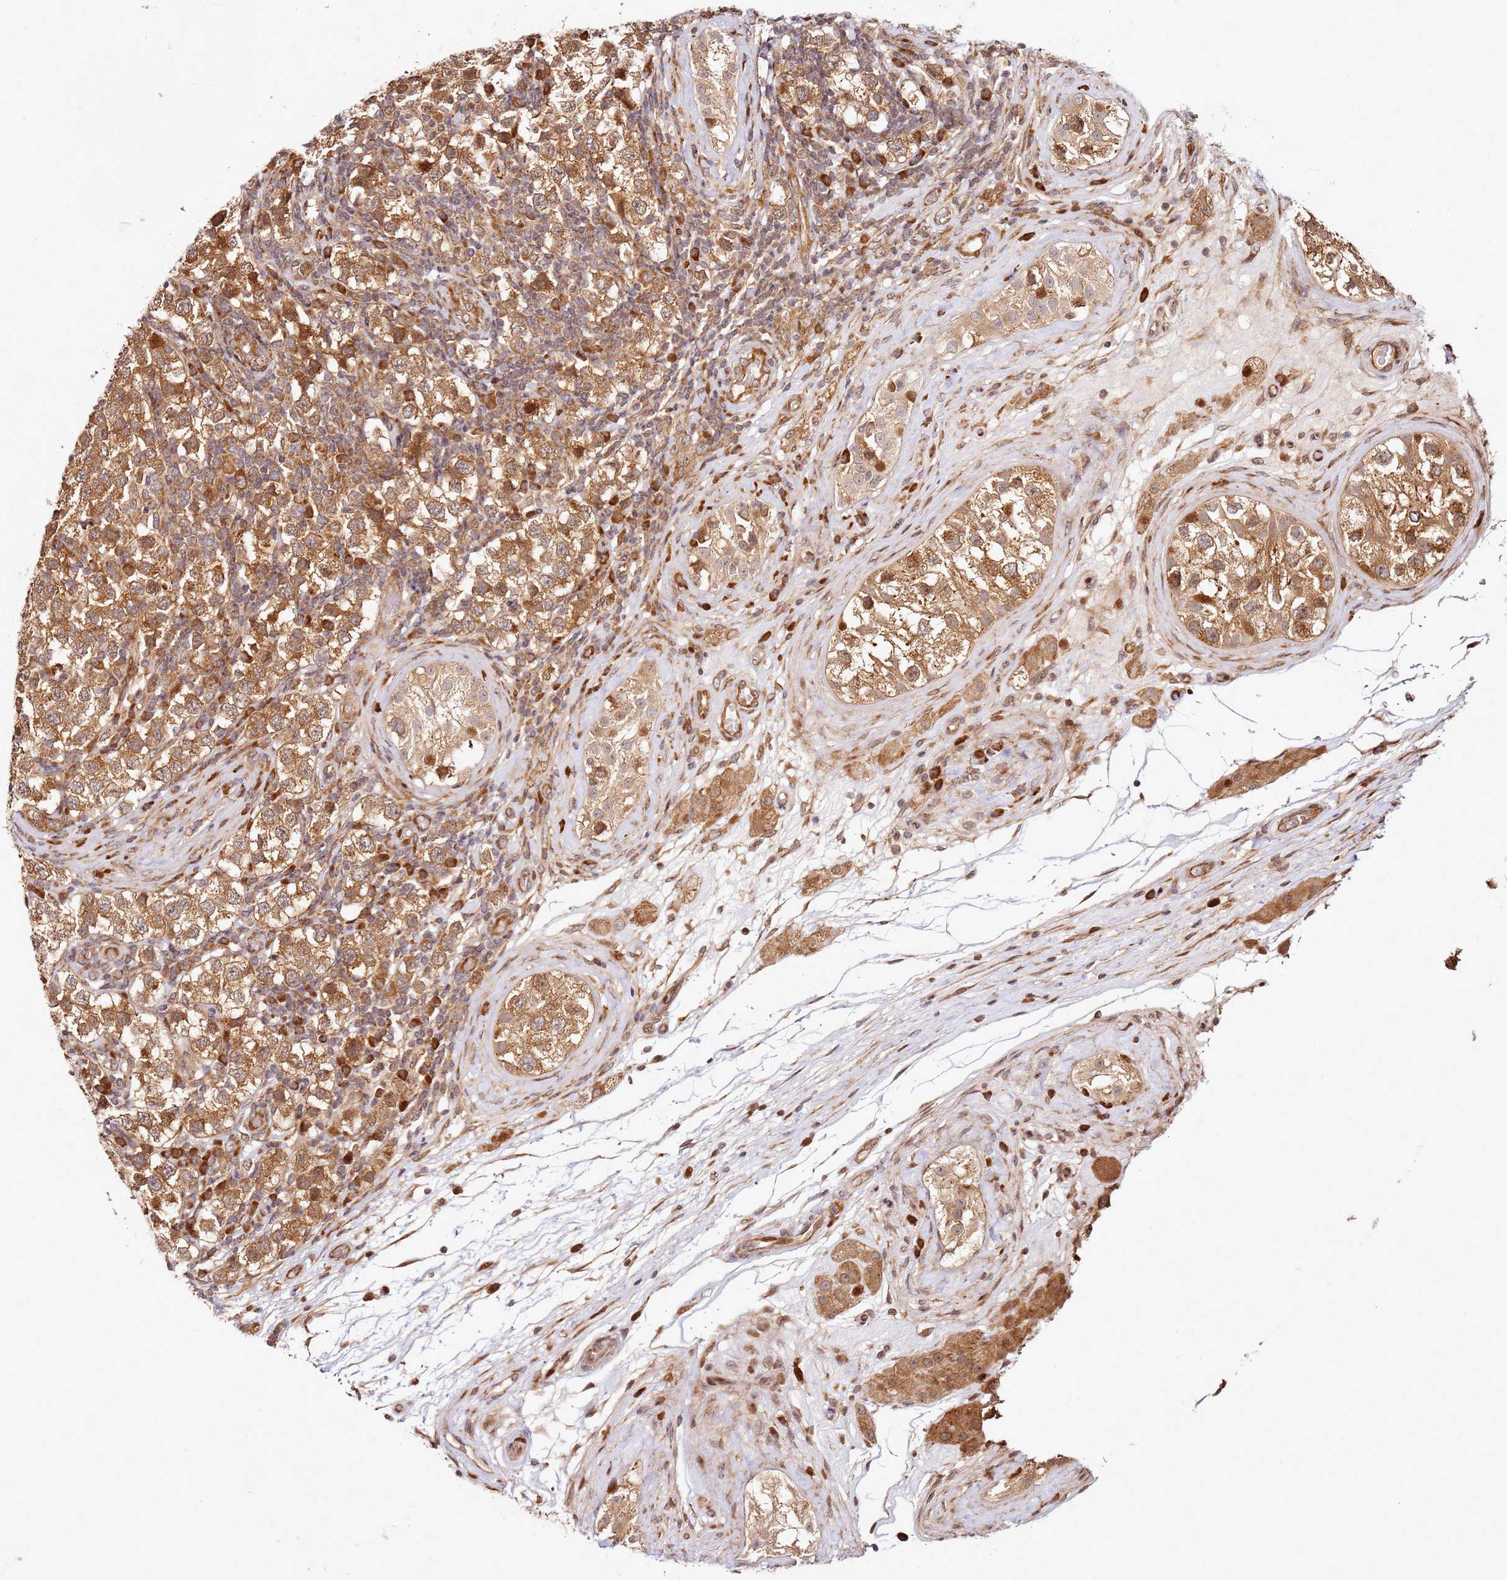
{"staining": {"intensity": "moderate", "quantity": ">75%", "location": "cytoplasmic/membranous"}, "tissue": "testis cancer", "cell_type": "Tumor cells", "image_type": "cancer", "snomed": [{"axis": "morphology", "description": "Seminoma, NOS"}, {"axis": "topography", "description": "Testis"}], "caption": "A micrograph of testis seminoma stained for a protein displays moderate cytoplasmic/membranous brown staining in tumor cells.", "gene": "RPS3A", "patient": {"sex": "male", "age": 34}}